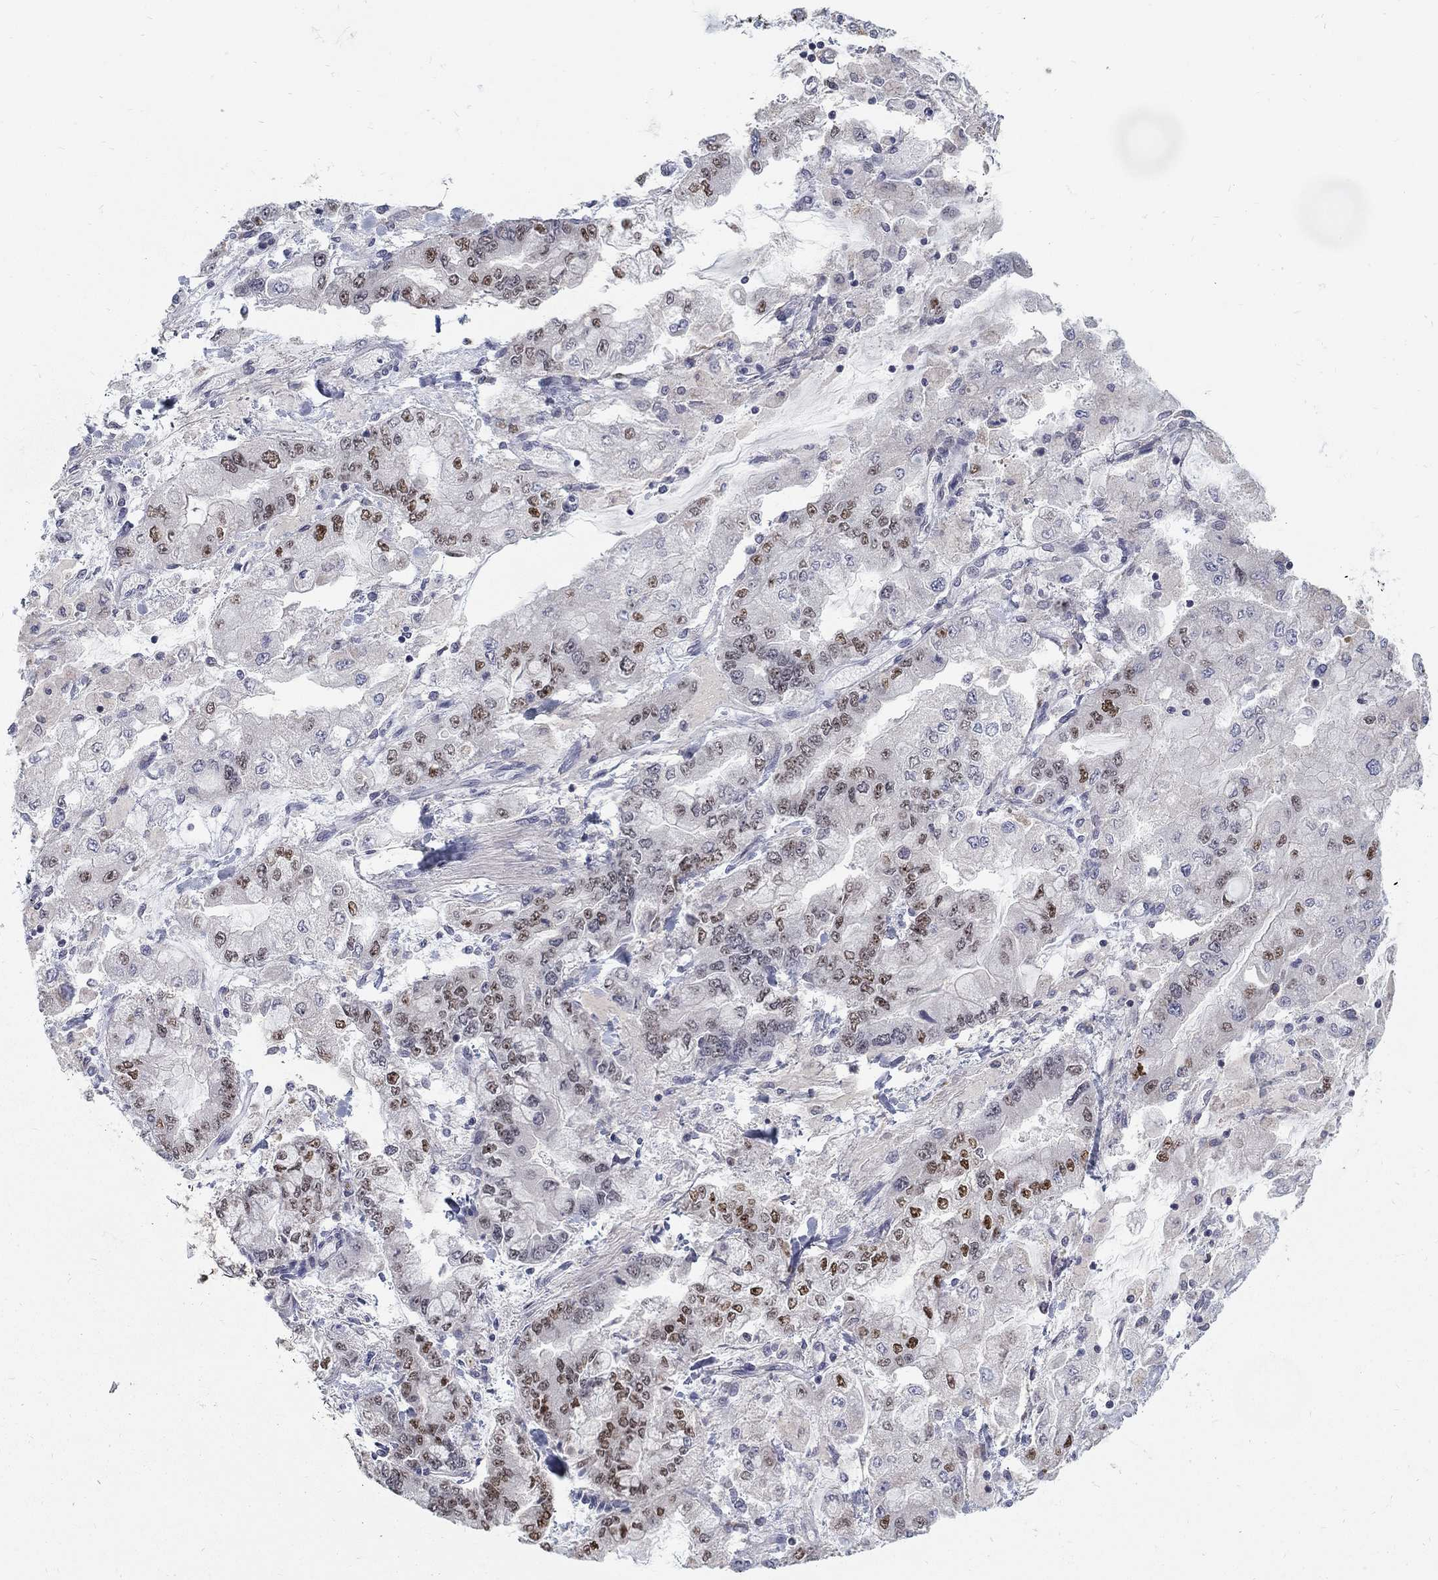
{"staining": {"intensity": "strong", "quantity": "25%-75%", "location": "nuclear"}, "tissue": "stomach cancer", "cell_type": "Tumor cells", "image_type": "cancer", "snomed": [{"axis": "morphology", "description": "Normal tissue, NOS"}, {"axis": "morphology", "description": "Adenocarcinoma, NOS"}, {"axis": "topography", "description": "Stomach, upper"}, {"axis": "topography", "description": "Stomach"}], "caption": "Adenocarcinoma (stomach) stained with a brown dye displays strong nuclear positive positivity in approximately 25%-75% of tumor cells.", "gene": "GCFC2", "patient": {"sex": "male", "age": 76}}